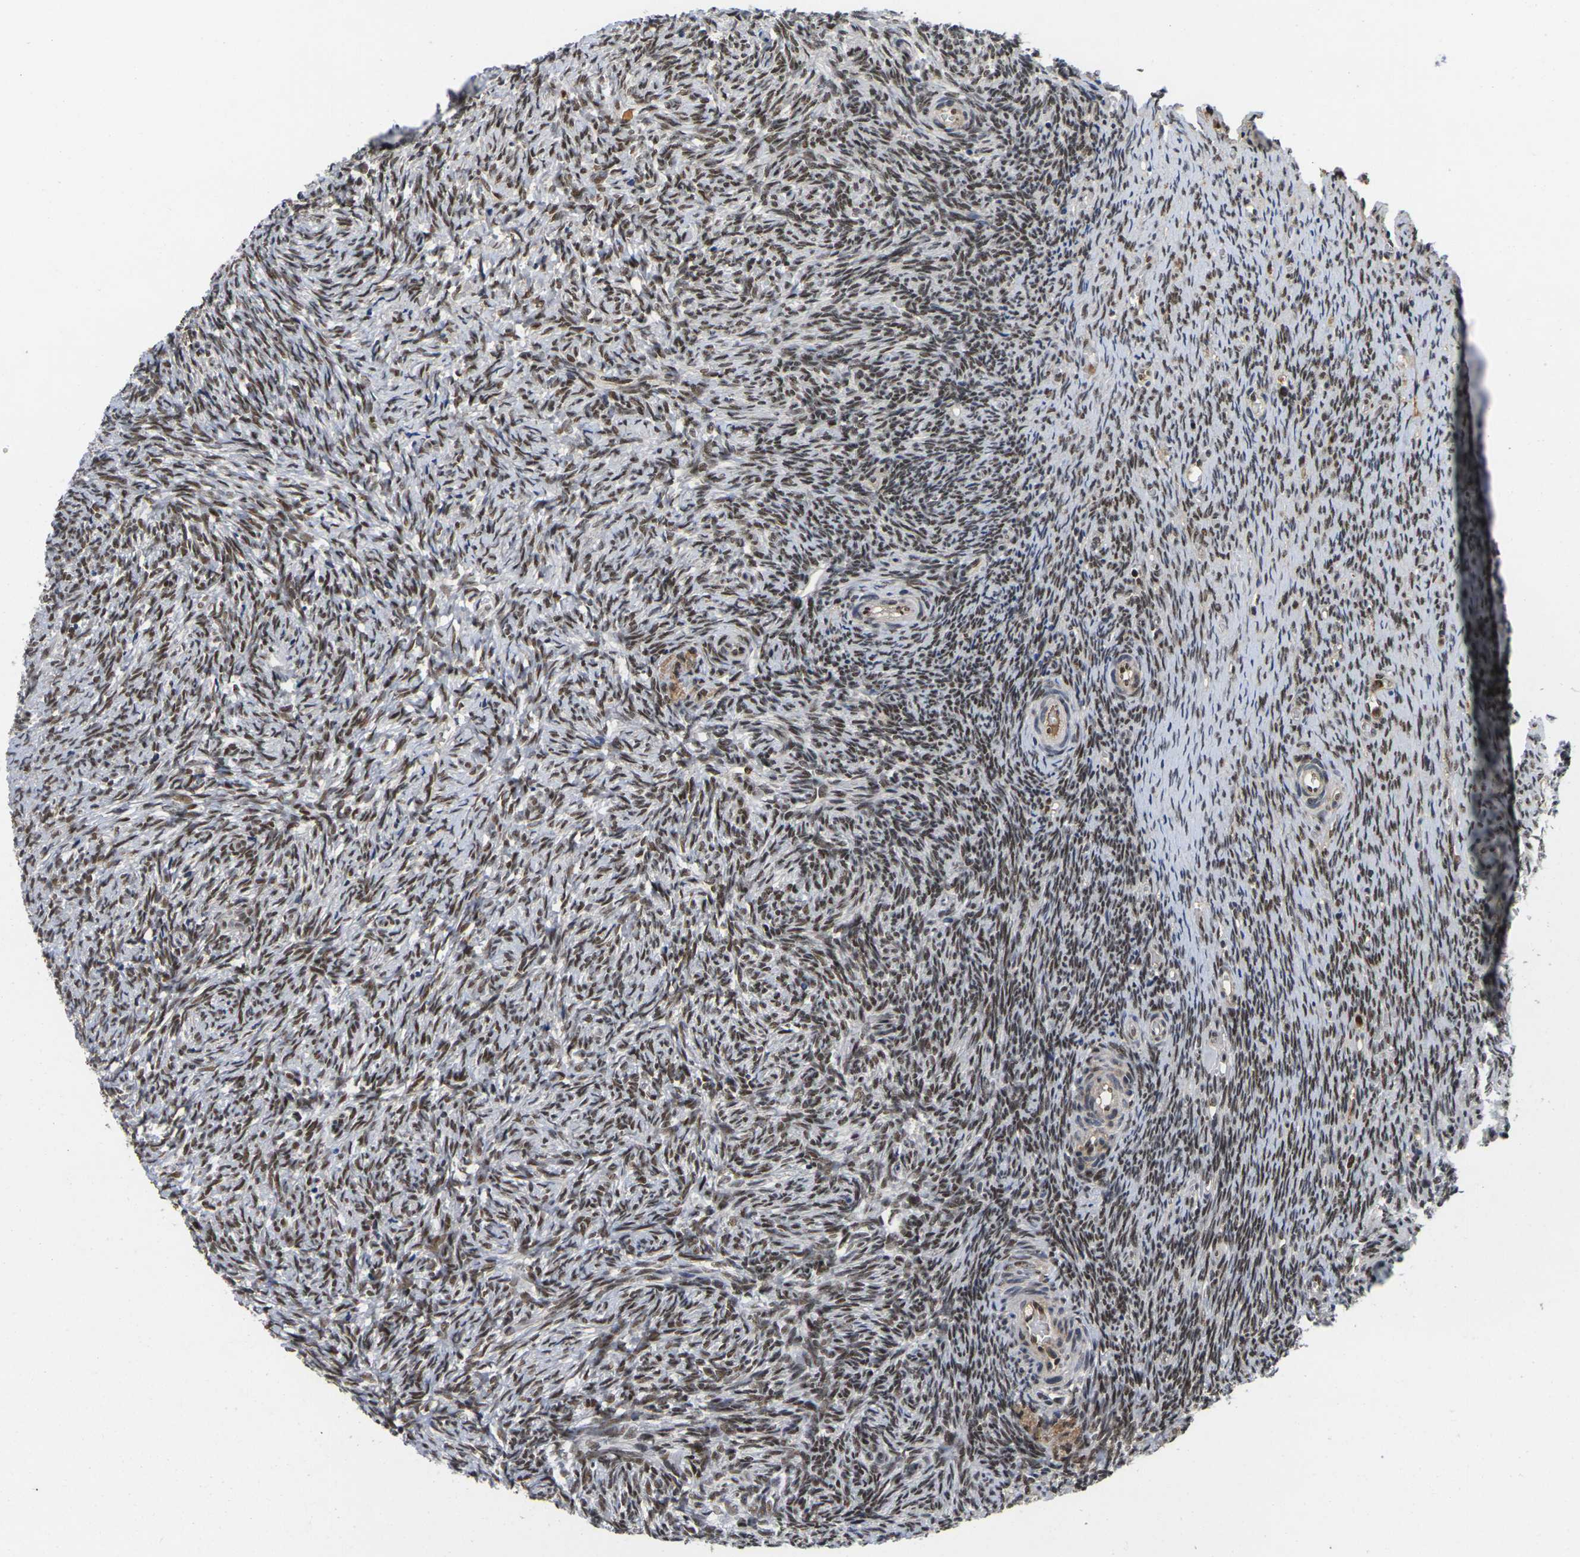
{"staining": {"intensity": "strong", "quantity": ">75%", "location": "nuclear"}, "tissue": "ovary", "cell_type": "Follicle cells", "image_type": "normal", "snomed": [{"axis": "morphology", "description": "Normal tissue, NOS"}, {"axis": "topography", "description": "Ovary"}], "caption": "Brown immunohistochemical staining in benign ovary shows strong nuclear expression in about >75% of follicle cells.", "gene": "GTF2E1", "patient": {"sex": "female", "age": 41}}